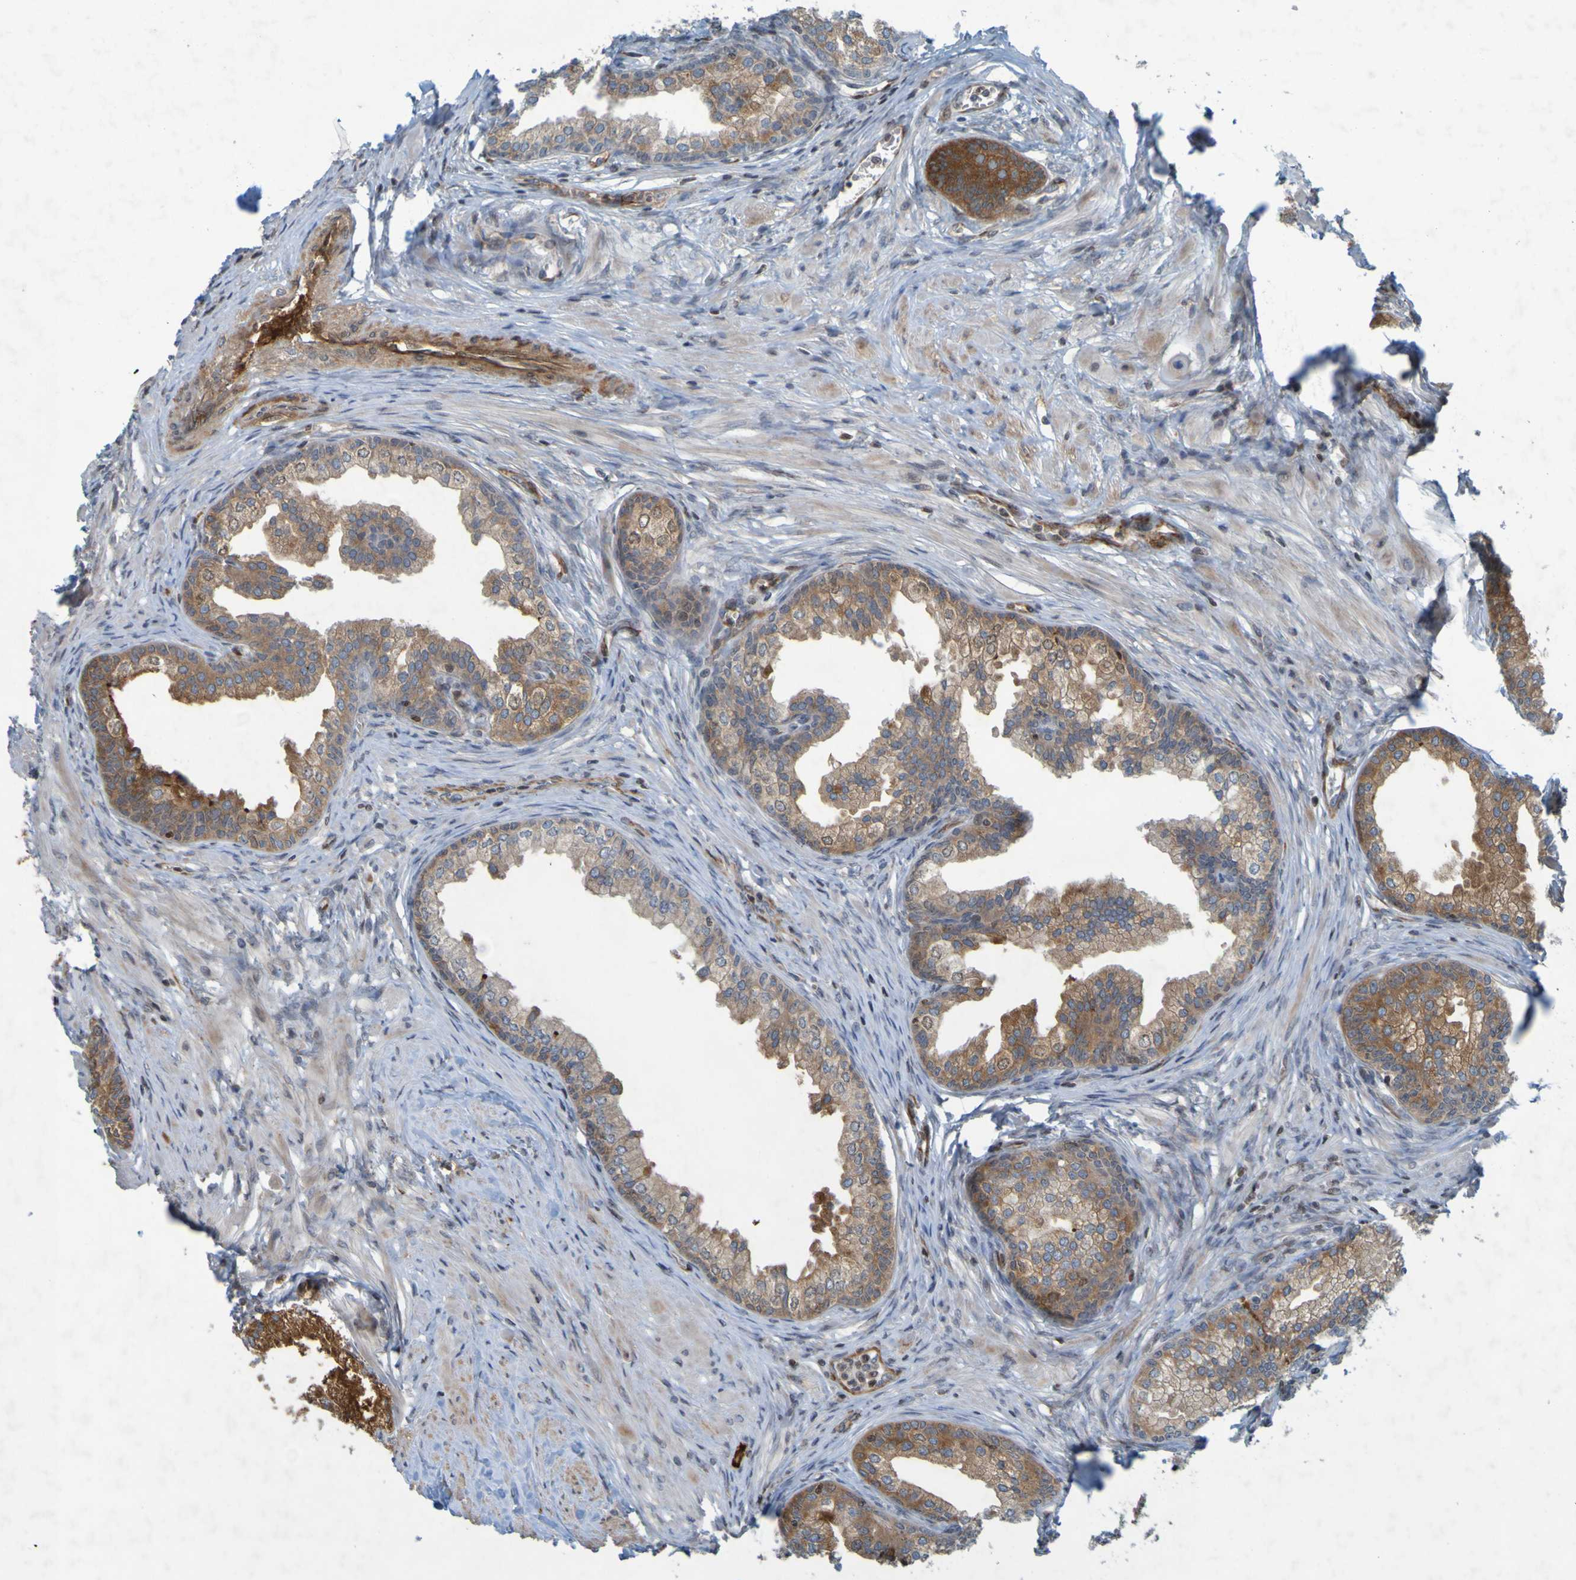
{"staining": {"intensity": "strong", "quantity": ">75%", "location": "cytoplasmic/membranous"}, "tissue": "prostate", "cell_type": "Glandular cells", "image_type": "normal", "snomed": [{"axis": "morphology", "description": "Normal tissue, NOS"}, {"axis": "morphology", "description": "Urothelial carcinoma, Low grade"}, {"axis": "topography", "description": "Urinary bladder"}, {"axis": "topography", "description": "Prostate"}], "caption": "Protein staining exhibits strong cytoplasmic/membranous staining in about >75% of glandular cells in benign prostate.", "gene": "GUCY1A1", "patient": {"sex": "male", "age": 60}}